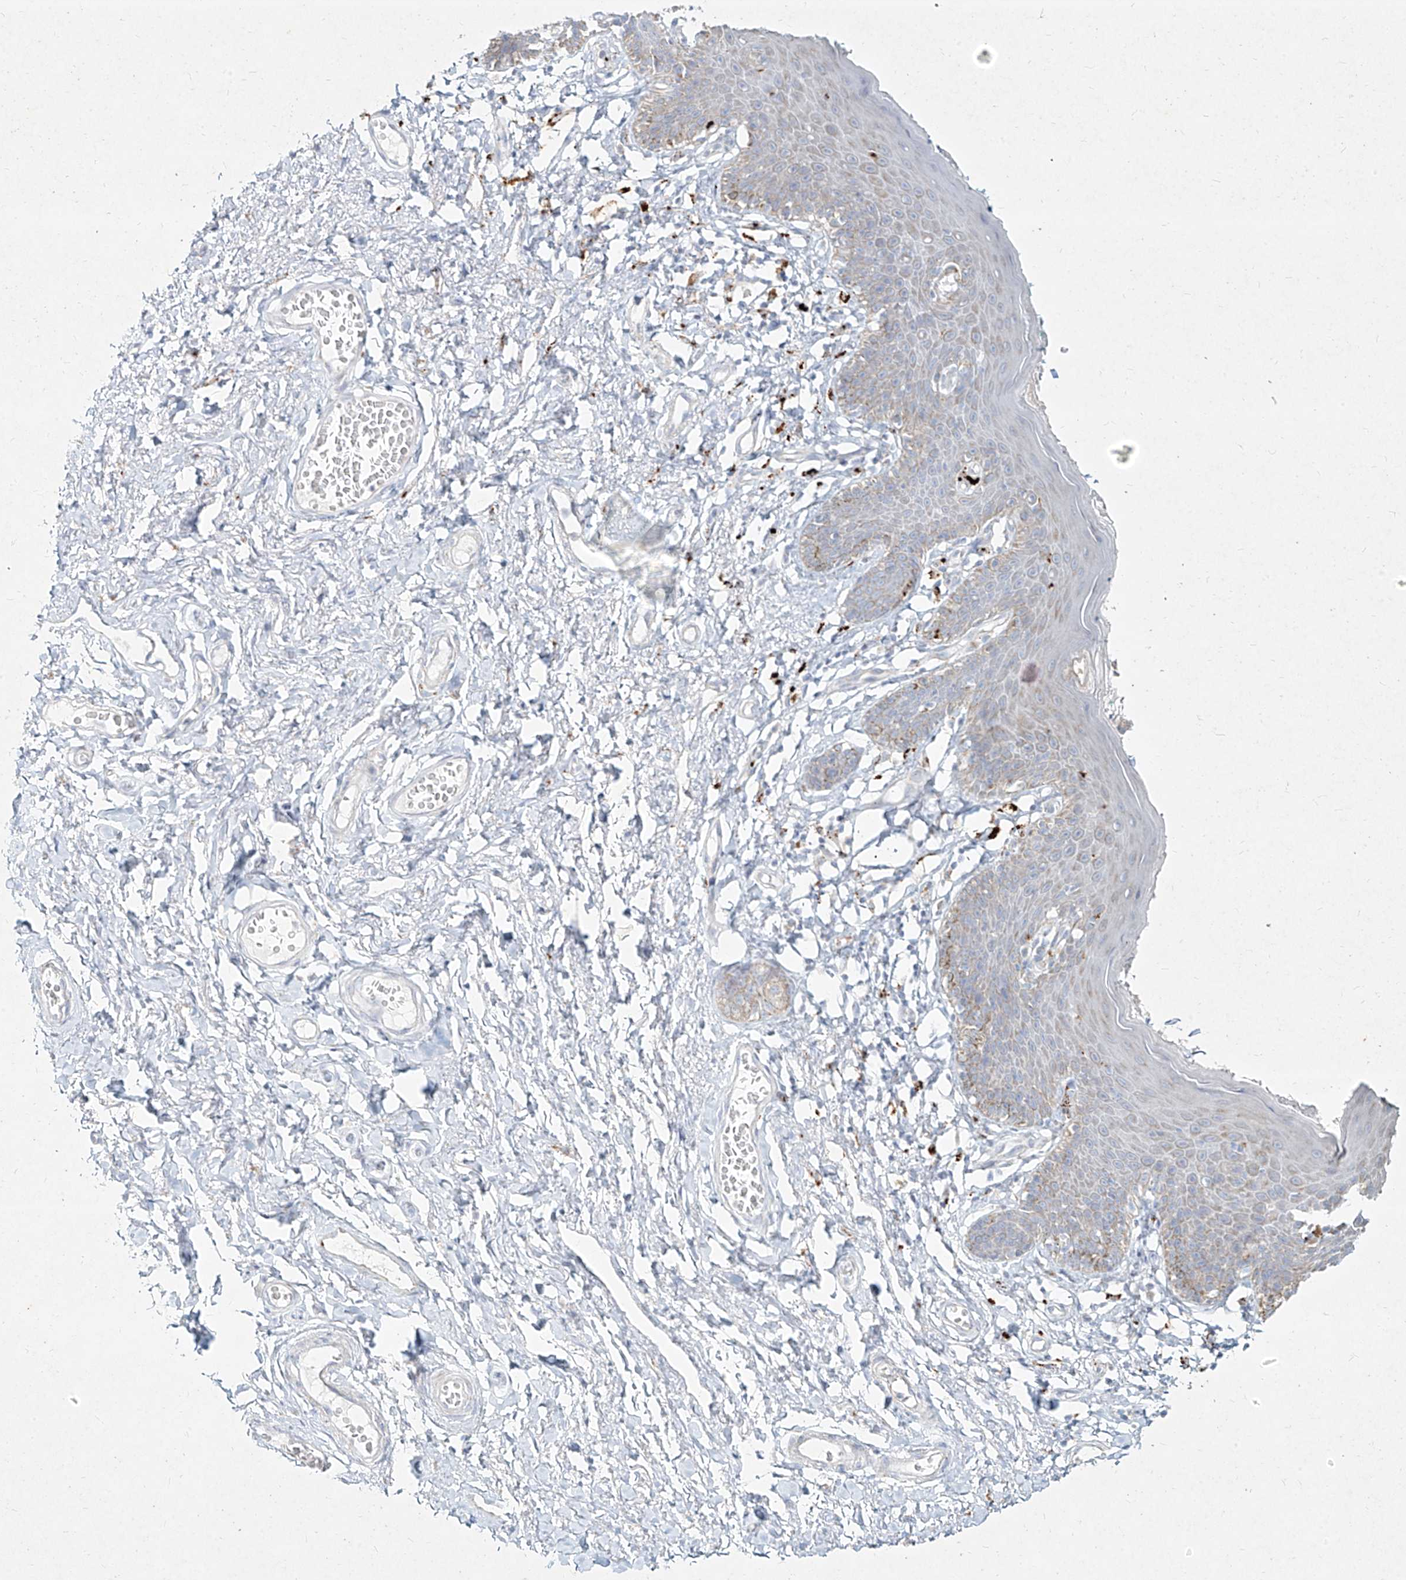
{"staining": {"intensity": "weak", "quantity": "<25%", "location": "cytoplasmic/membranous"}, "tissue": "skin", "cell_type": "Epidermal cells", "image_type": "normal", "snomed": [{"axis": "morphology", "description": "Normal tissue, NOS"}, {"axis": "topography", "description": "Vulva"}], "caption": "Epidermal cells are negative for brown protein staining in unremarkable skin. The staining was performed using DAB to visualize the protein expression in brown, while the nuclei were stained in blue with hematoxylin (Magnification: 20x).", "gene": "MTX2", "patient": {"sex": "female", "age": 66}}